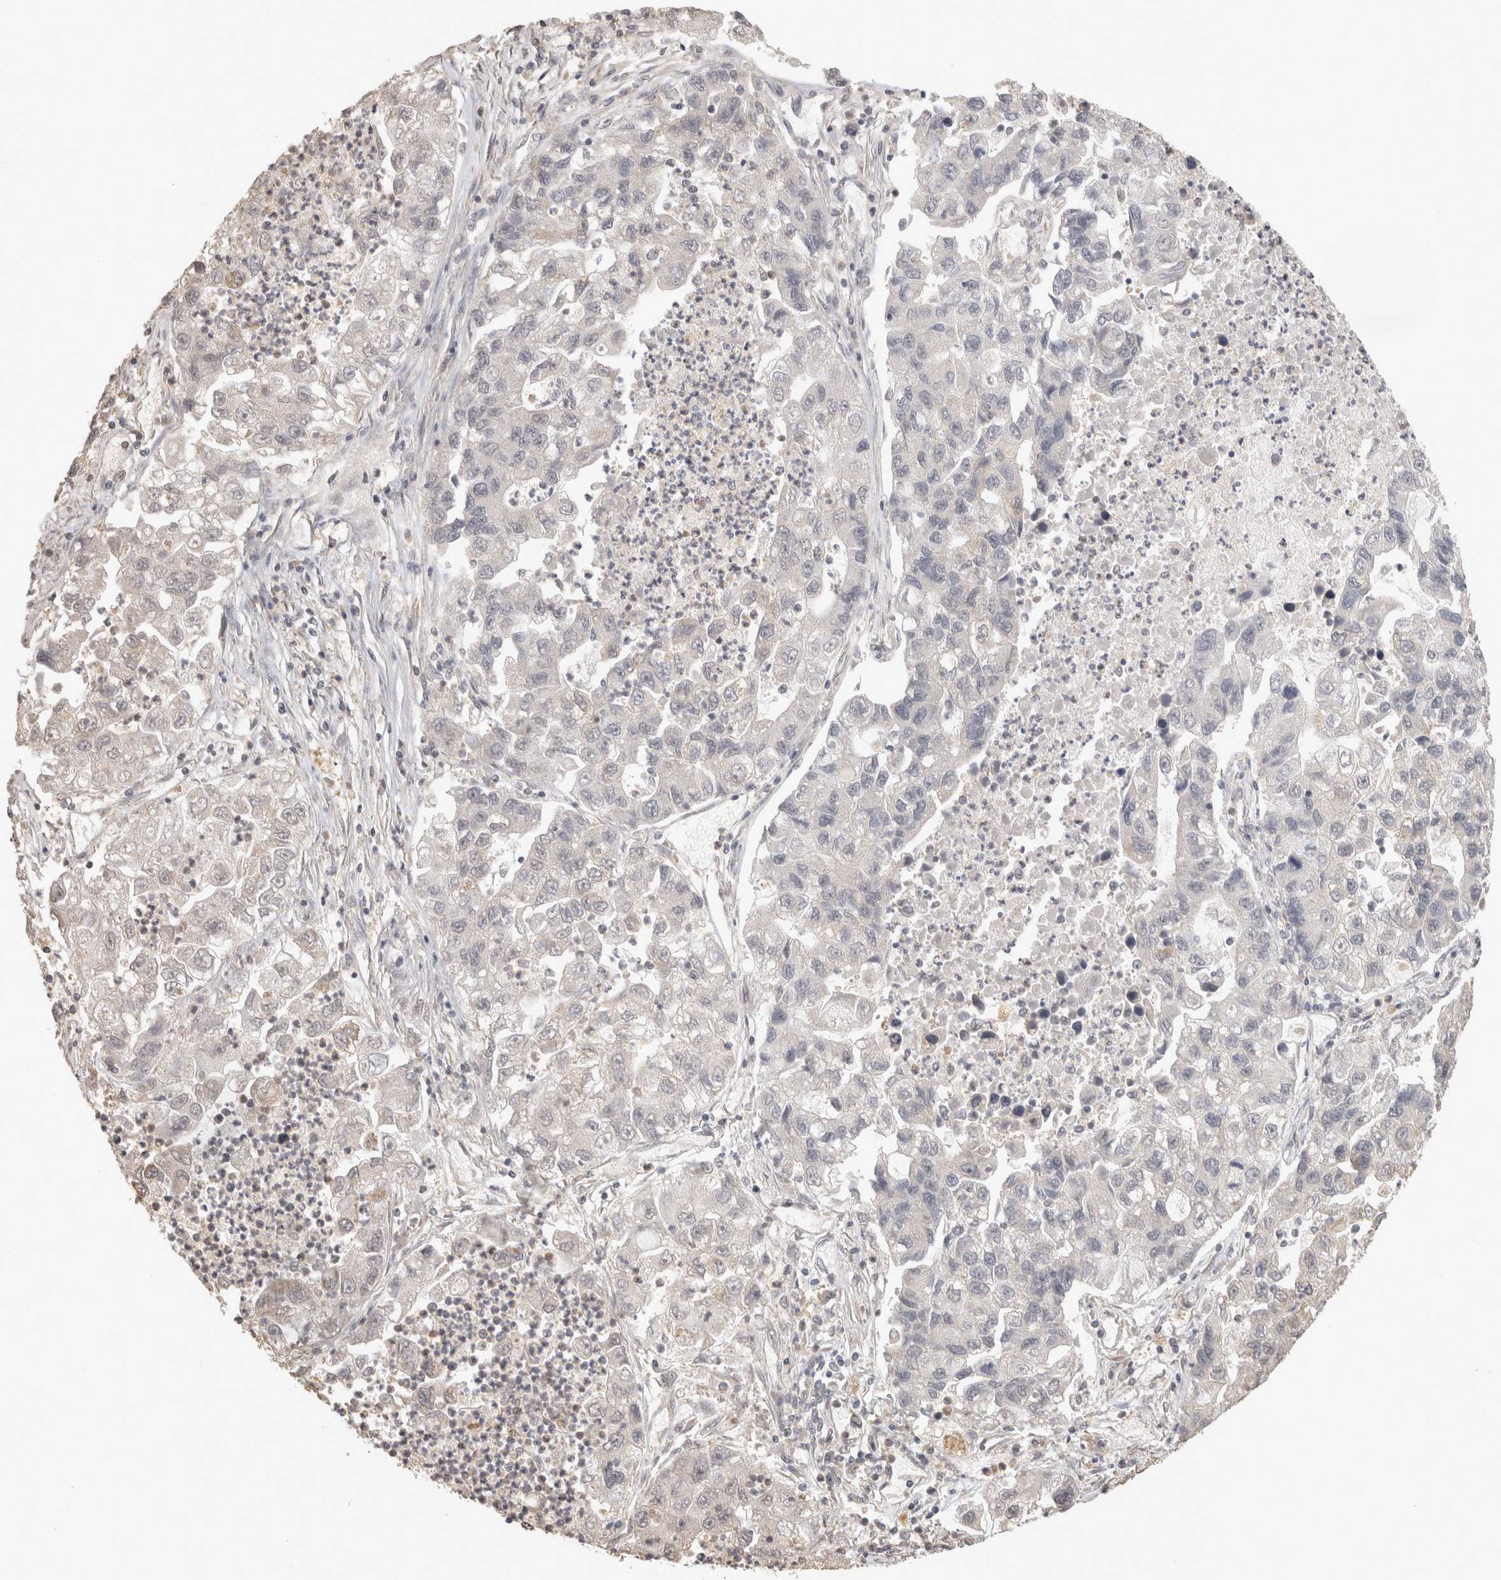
{"staining": {"intensity": "negative", "quantity": "none", "location": "none"}, "tissue": "lung cancer", "cell_type": "Tumor cells", "image_type": "cancer", "snomed": [{"axis": "morphology", "description": "Adenocarcinoma, NOS"}, {"axis": "topography", "description": "Lung"}], "caption": "This is a histopathology image of immunohistochemistry (IHC) staining of lung cancer, which shows no expression in tumor cells.", "gene": "BNIP3L", "patient": {"sex": "female", "age": 51}}